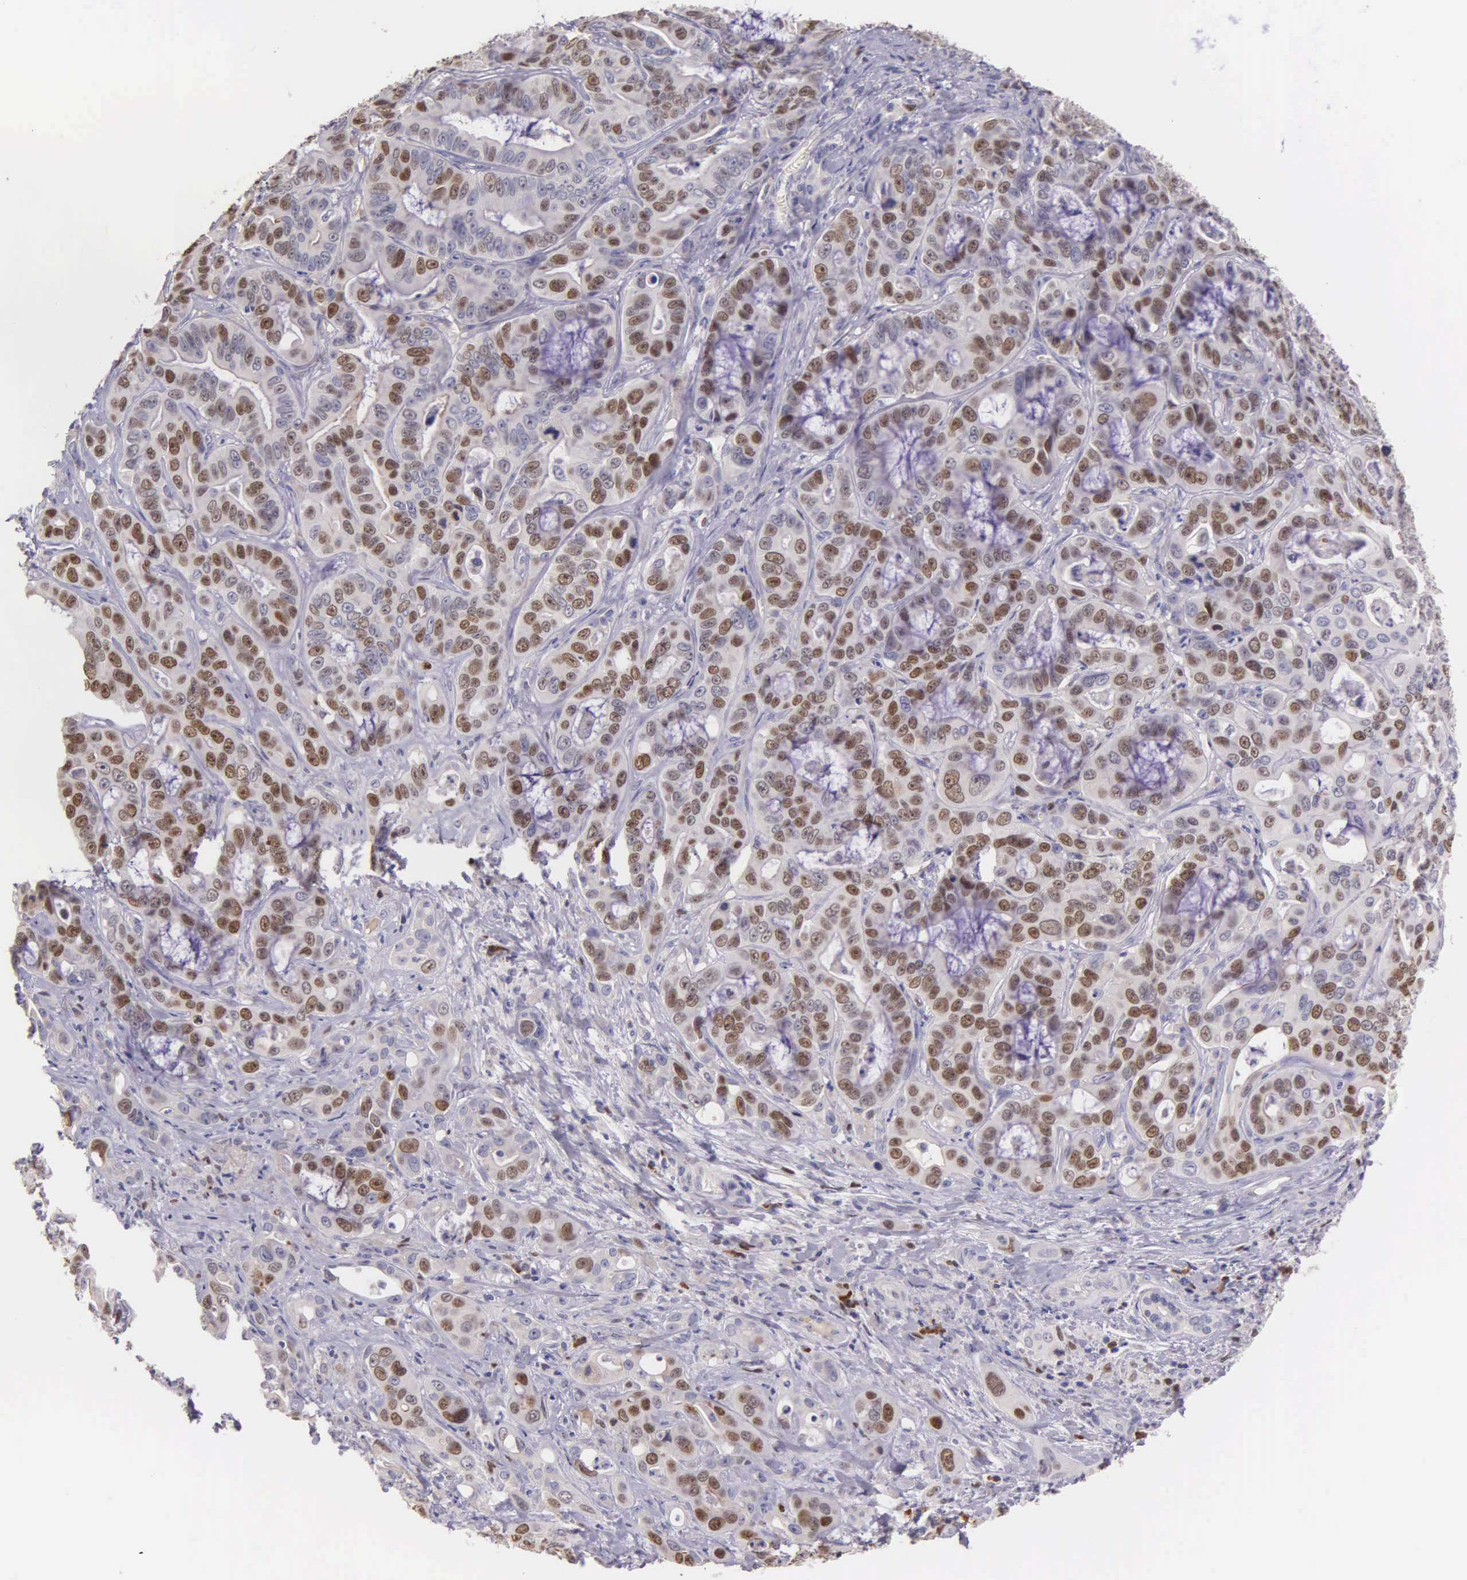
{"staining": {"intensity": "moderate", "quantity": "25%-75%", "location": "nuclear"}, "tissue": "liver cancer", "cell_type": "Tumor cells", "image_type": "cancer", "snomed": [{"axis": "morphology", "description": "Cholangiocarcinoma"}, {"axis": "topography", "description": "Liver"}], "caption": "A brown stain shows moderate nuclear staining of a protein in cholangiocarcinoma (liver) tumor cells.", "gene": "MCM5", "patient": {"sex": "female", "age": 79}}